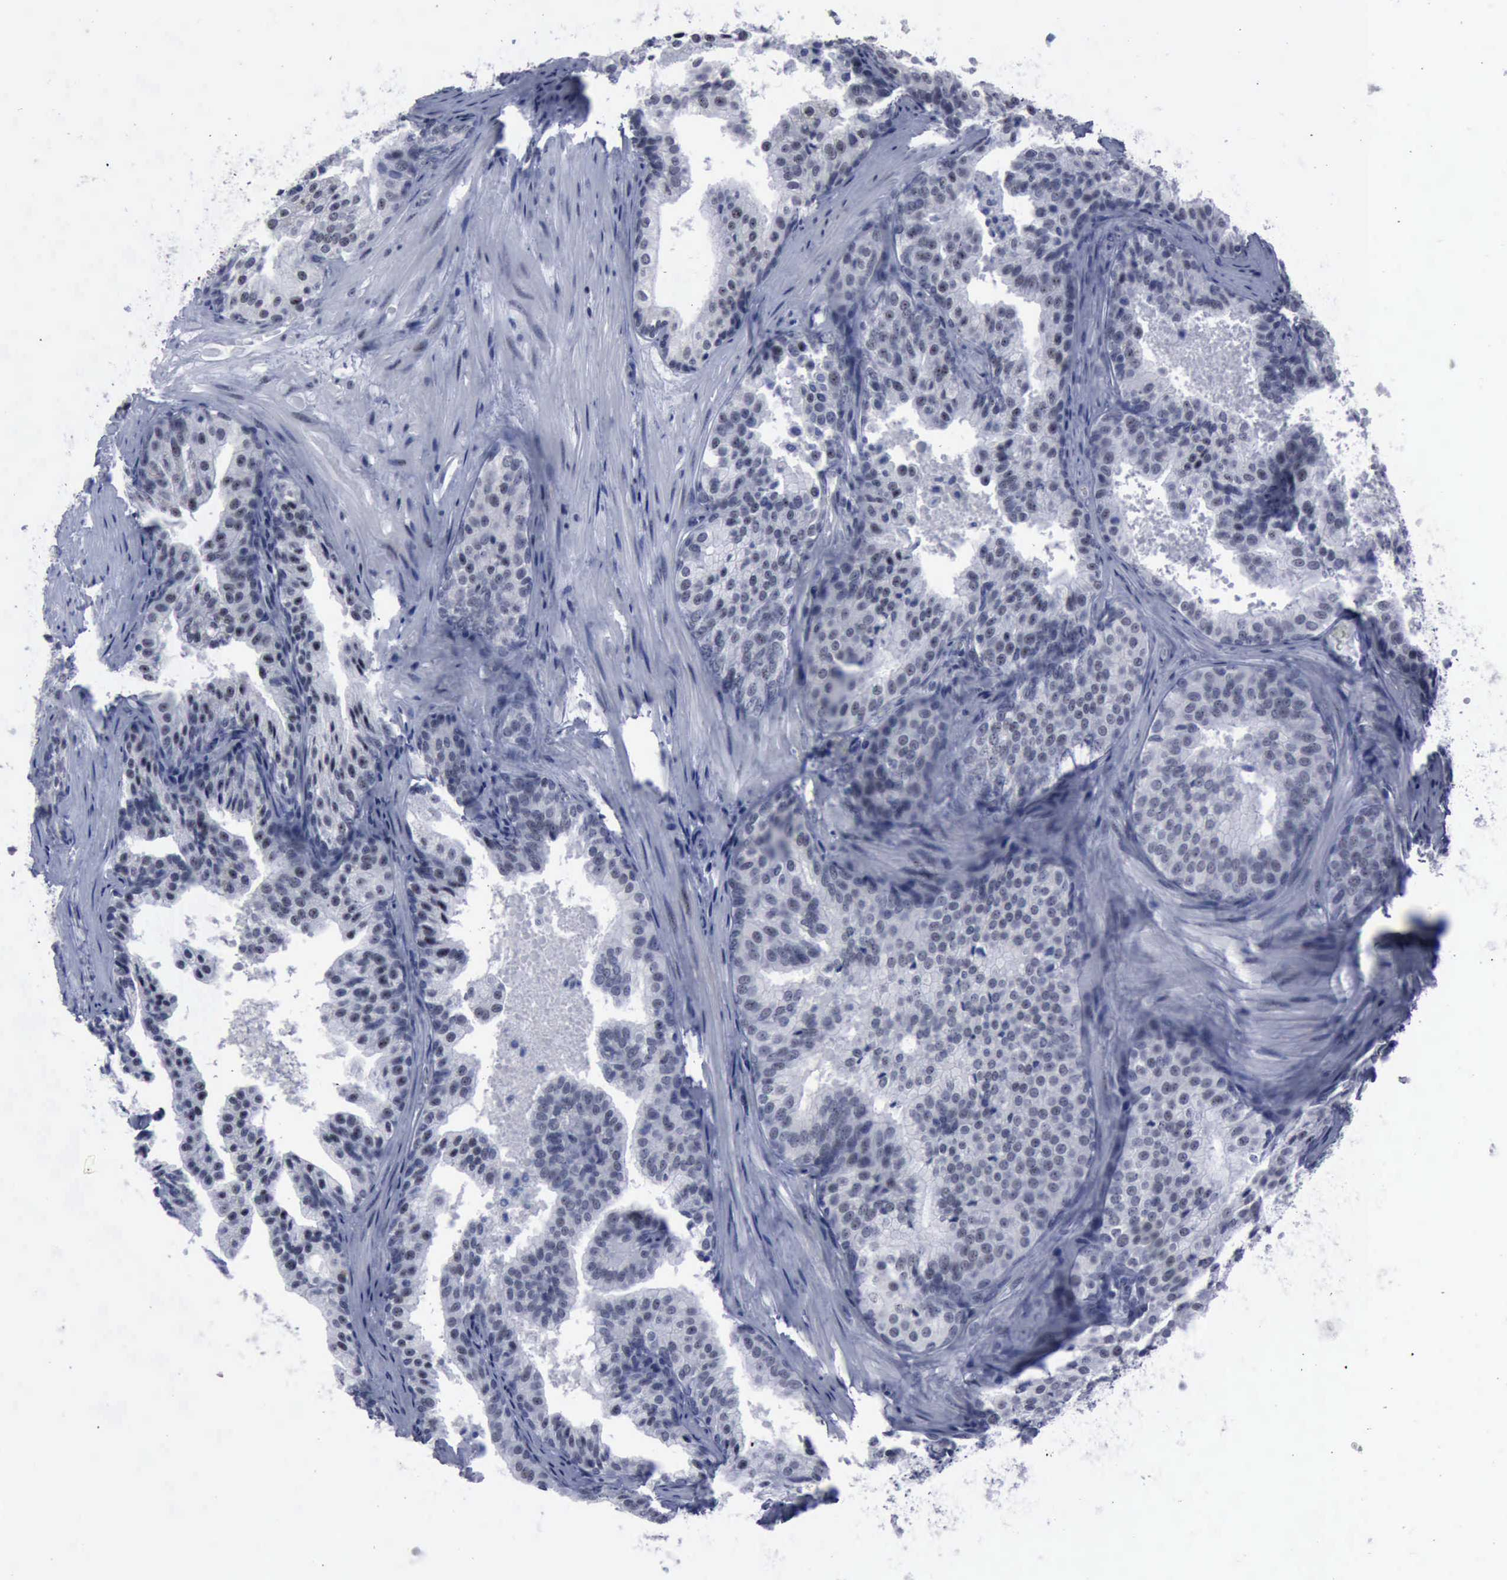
{"staining": {"intensity": "negative", "quantity": "none", "location": "none"}, "tissue": "prostate cancer", "cell_type": "Tumor cells", "image_type": "cancer", "snomed": [{"axis": "morphology", "description": "Adenocarcinoma, Low grade"}, {"axis": "topography", "description": "Prostate"}], "caption": "Histopathology image shows no protein expression in tumor cells of adenocarcinoma (low-grade) (prostate) tissue.", "gene": "BRD1", "patient": {"sex": "male", "age": 69}}